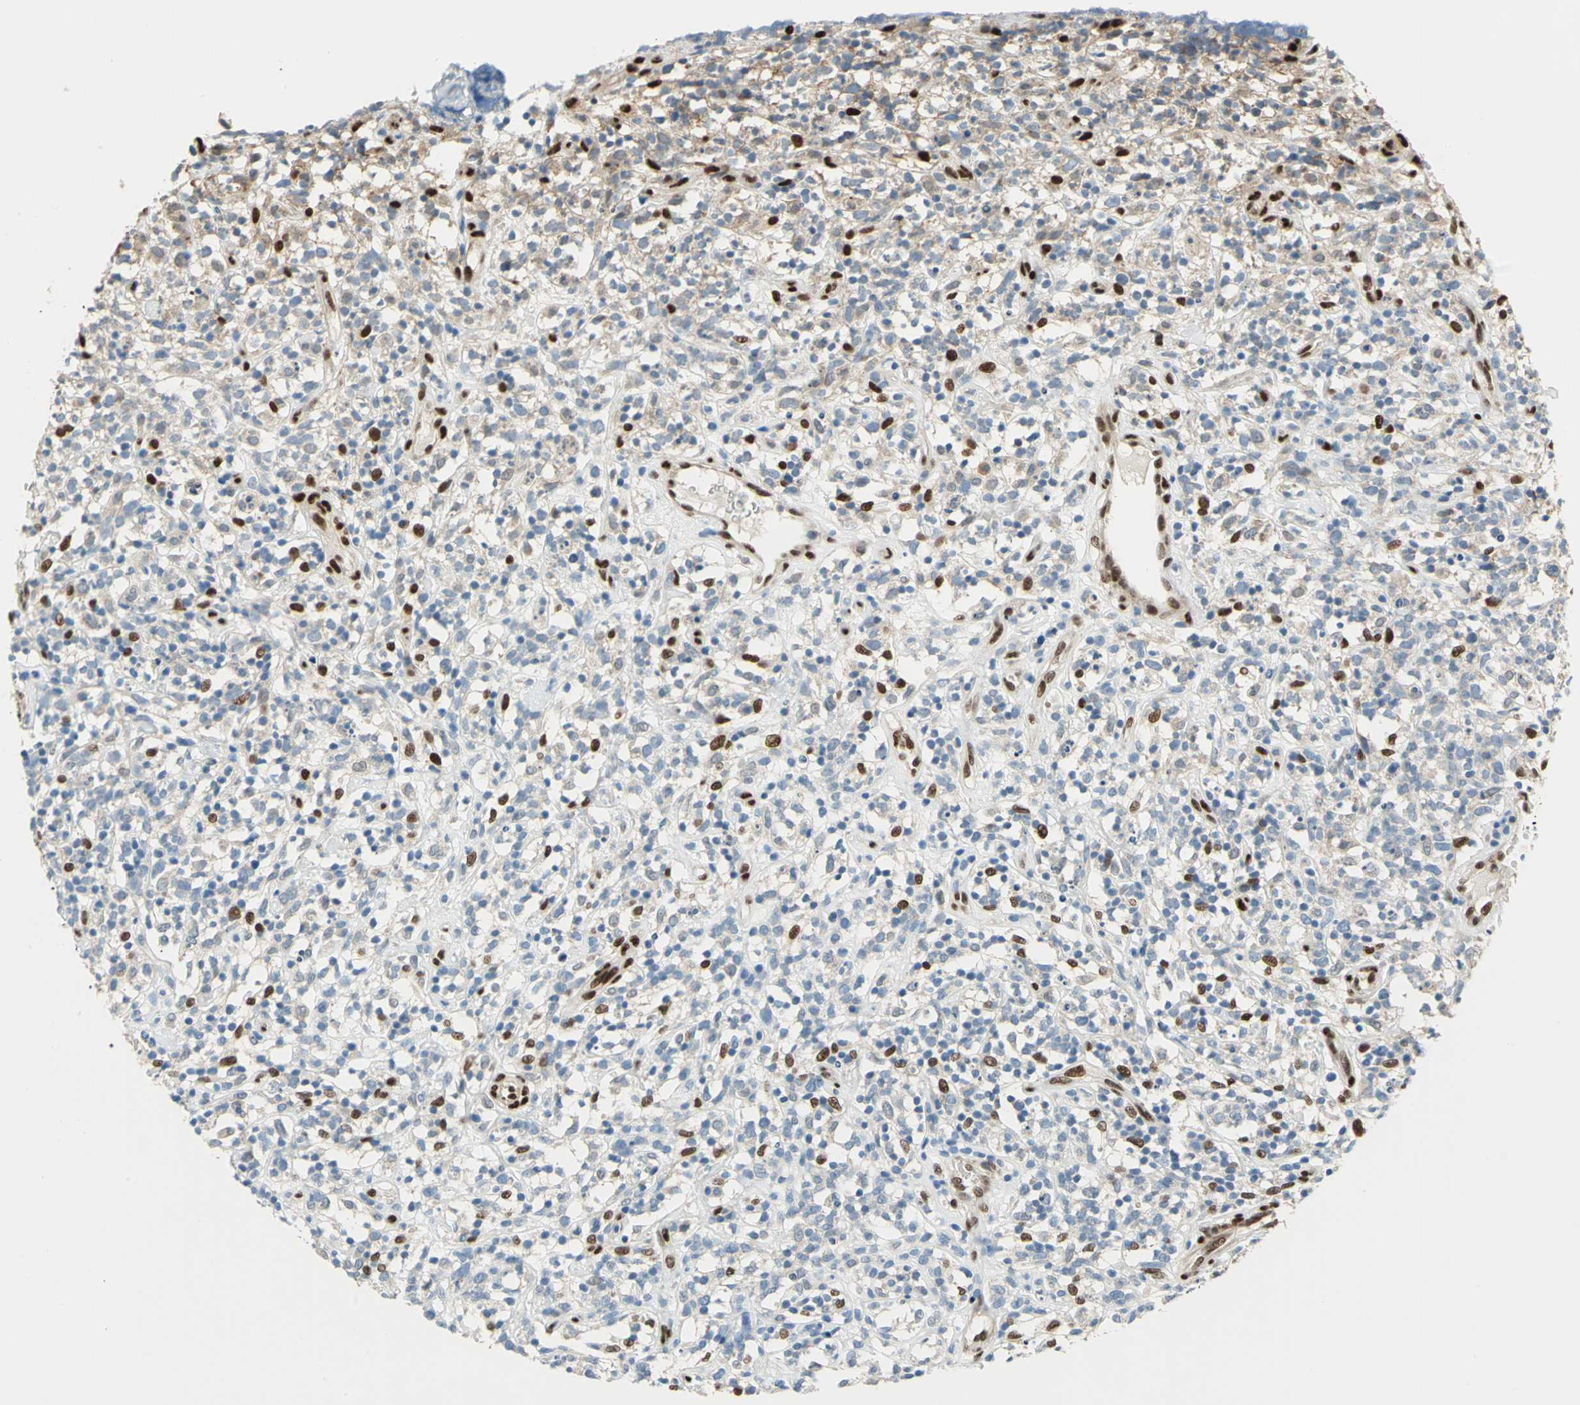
{"staining": {"intensity": "strong", "quantity": "<25%", "location": "nuclear"}, "tissue": "lymphoma", "cell_type": "Tumor cells", "image_type": "cancer", "snomed": [{"axis": "morphology", "description": "Malignant lymphoma, non-Hodgkin's type, High grade"}, {"axis": "topography", "description": "Lymph node"}], "caption": "Immunohistochemistry (IHC) of human malignant lymphoma, non-Hodgkin's type (high-grade) demonstrates medium levels of strong nuclear expression in approximately <25% of tumor cells.", "gene": "RBFOX2", "patient": {"sex": "female", "age": 73}}